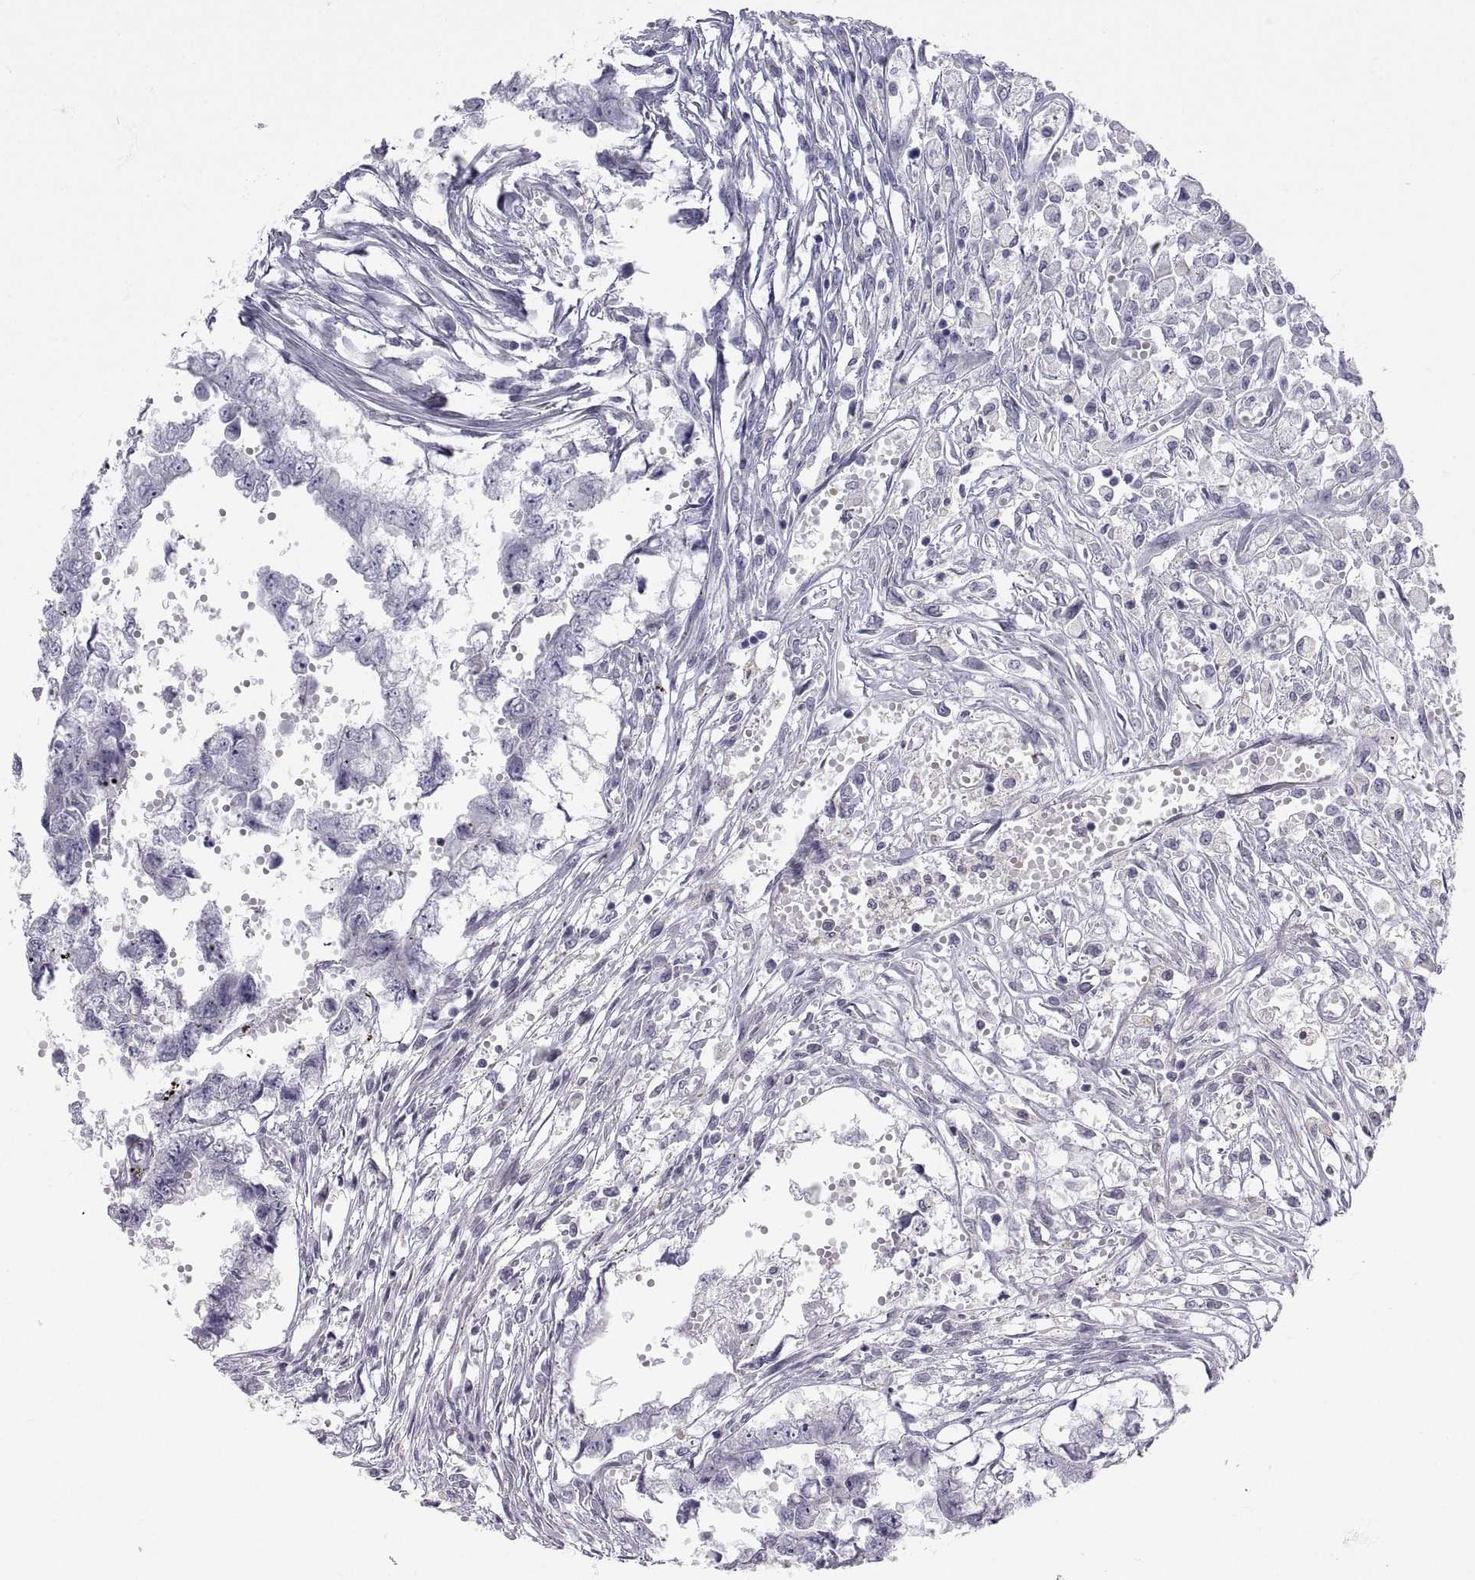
{"staining": {"intensity": "negative", "quantity": "none", "location": "none"}, "tissue": "testis cancer", "cell_type": "Tumor cells", "image_type": "cancer", "snomed": [{"axis": "morphology", "description": "Carcinoma, Embryonal, NOS"}, {"axis": "morphology", "description": "Teratoma, malignant, NOS"}, {"axis": "topography", "description": "Testis"}], "caption": "Image shows no significant protein staining in tumor cells of testis teratoma (malignant). (Immunohistochemistry (ihc), brightfield microscopy, high magnification).", "gene": "ZNF185", "patient": {"sex": "male", "age": 44}}